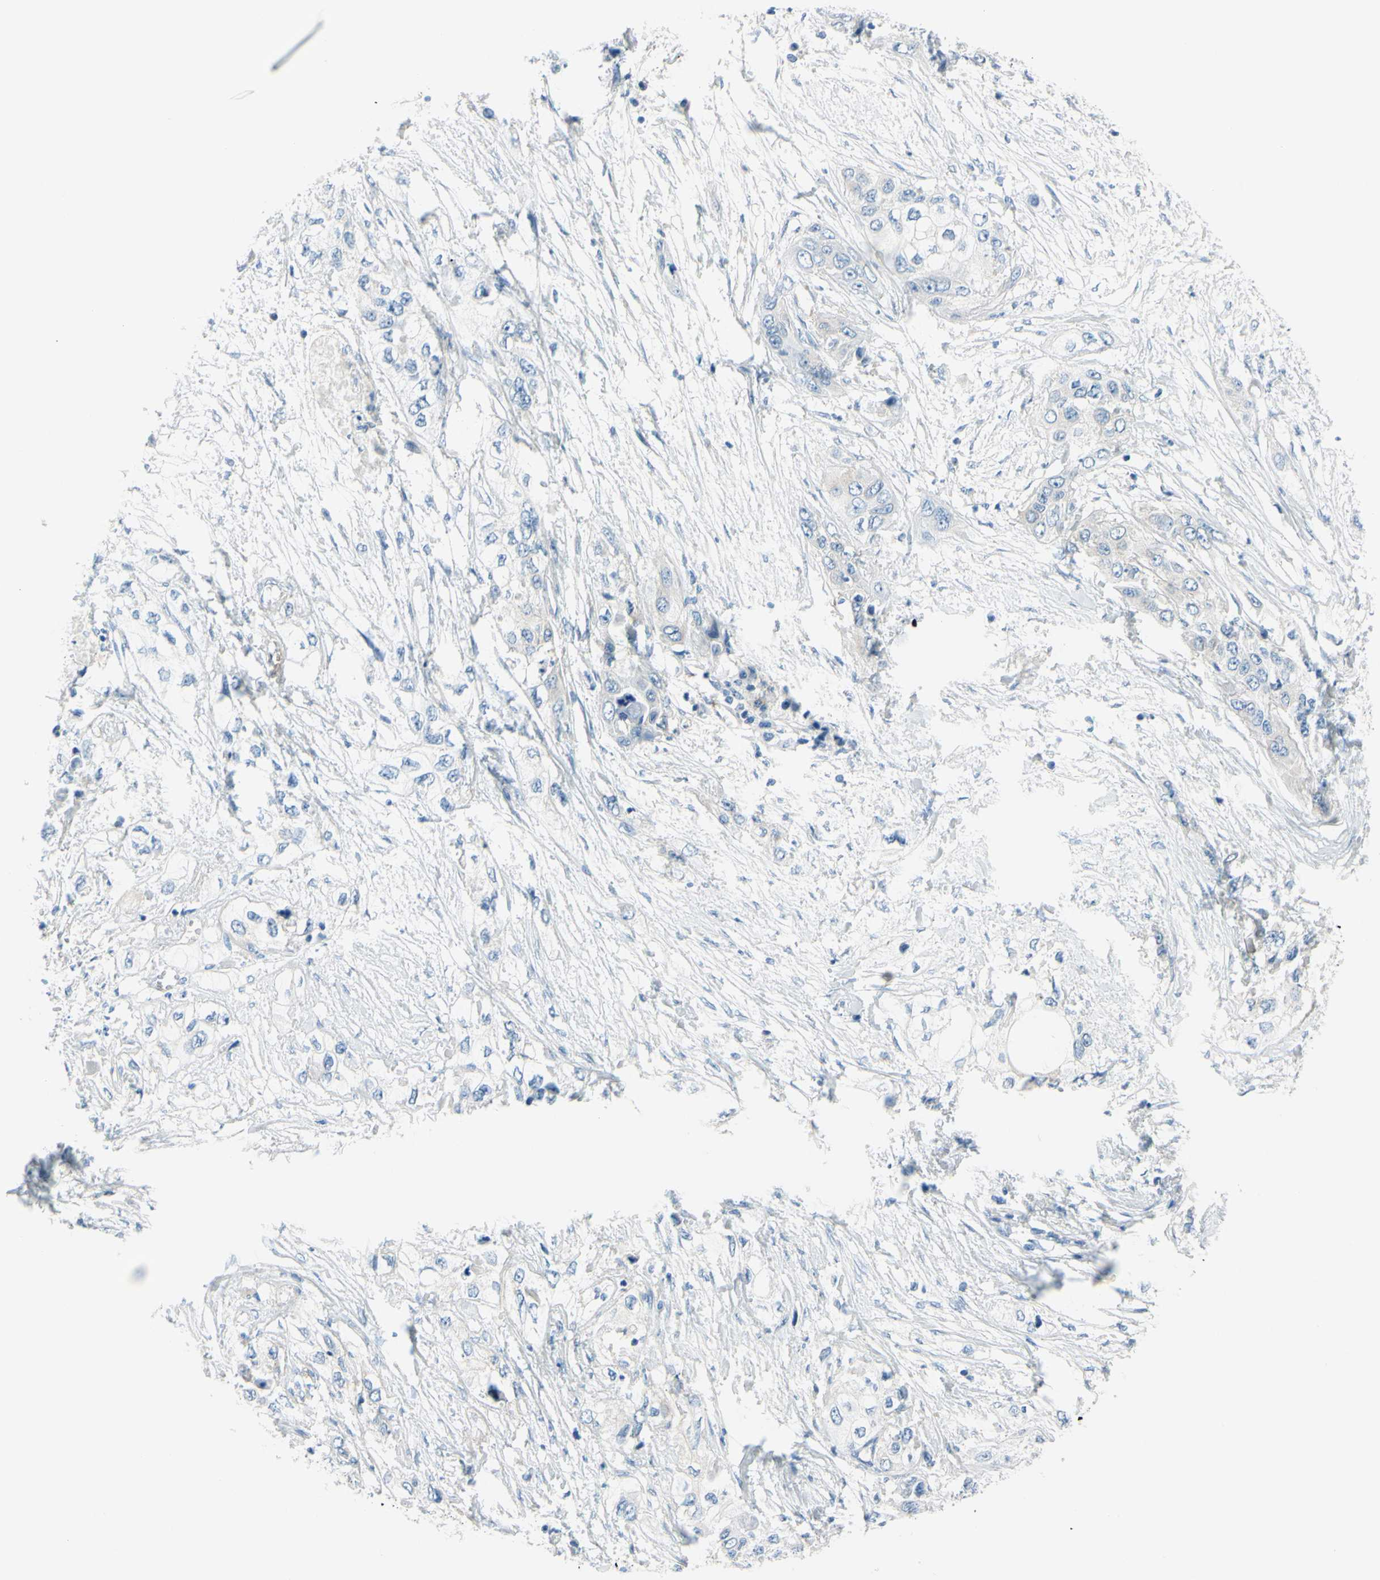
{"staining": {"intensity": "negative", "quantity": "none", "location": "none"}, "tissue": "pancreatic cancer", "cell_type": "Tumor cells", "image_type": "cancer", "snomed": [{"axis": "morphology", "description": "Adenocarcinoma, NOS"}, {"axis": "topography", "description": "Pancreas"}], "caption": "Pancreatic cancer (adenocarcinoma) was stained to show a protein in brown. There is no significant staining in tumor cells. (Immunohistochemistry, brightfield microscopy, high magnification).", "gene": "FRMD4B", "patient": {"sex": "female", "age": 70}}